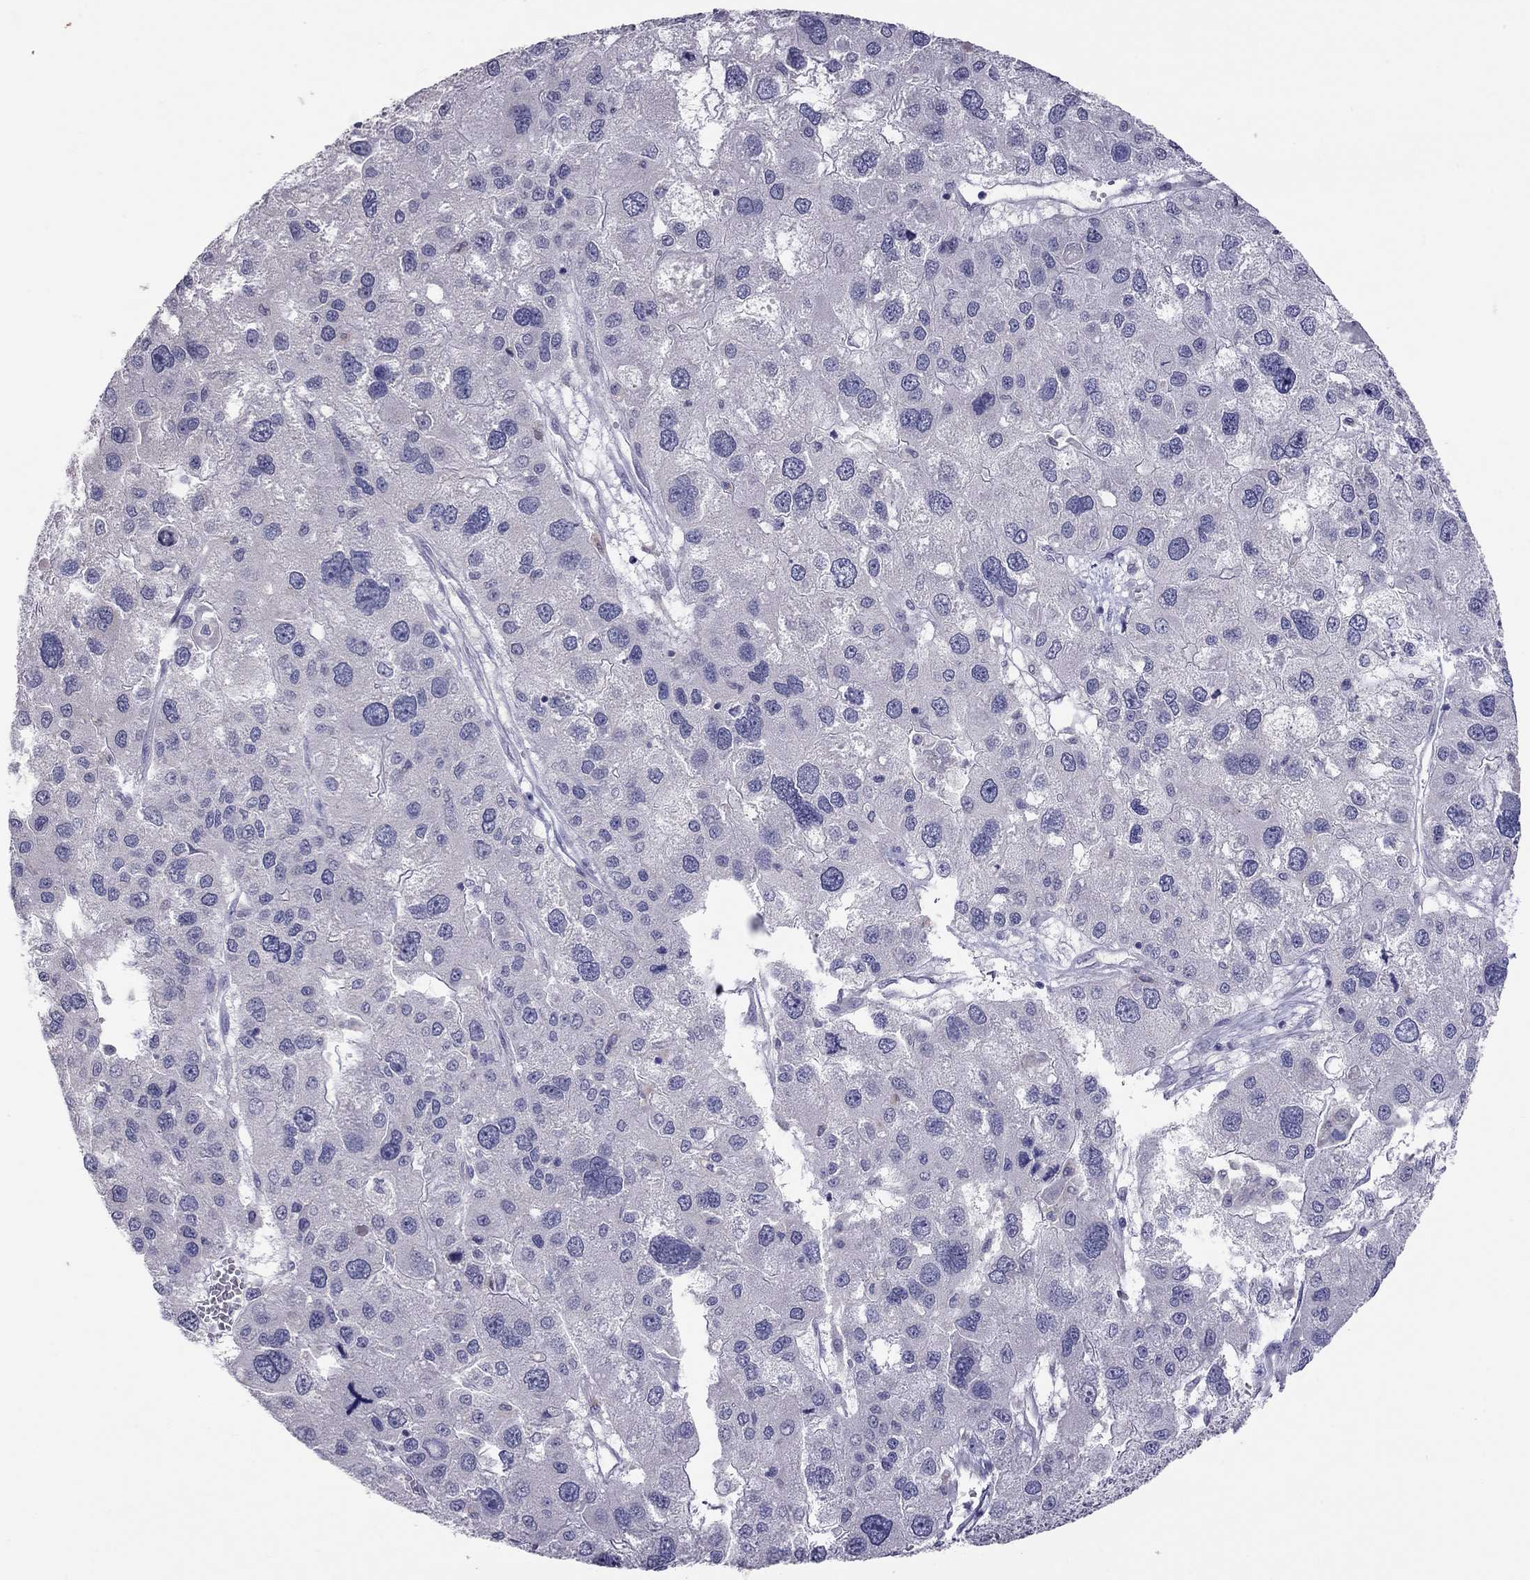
{"staining": {"intensity": "negative", "quantity": "none", "location": "none"}, "tissue": "liver cancer", "cell_type": "Tumor cells", "image_type": "cancer", "snomed": [{"axis": "morphology", "description": "Carcinoma, Hepatocellular, NOS"}, {"axis": "topography", "description": "Liver"}], "caption": "Tumor cells show no significant protein expression in liver hepatocellular carcinoma.", "gene": "MUC16", "patient": {"sex": "male", "age": 73}}